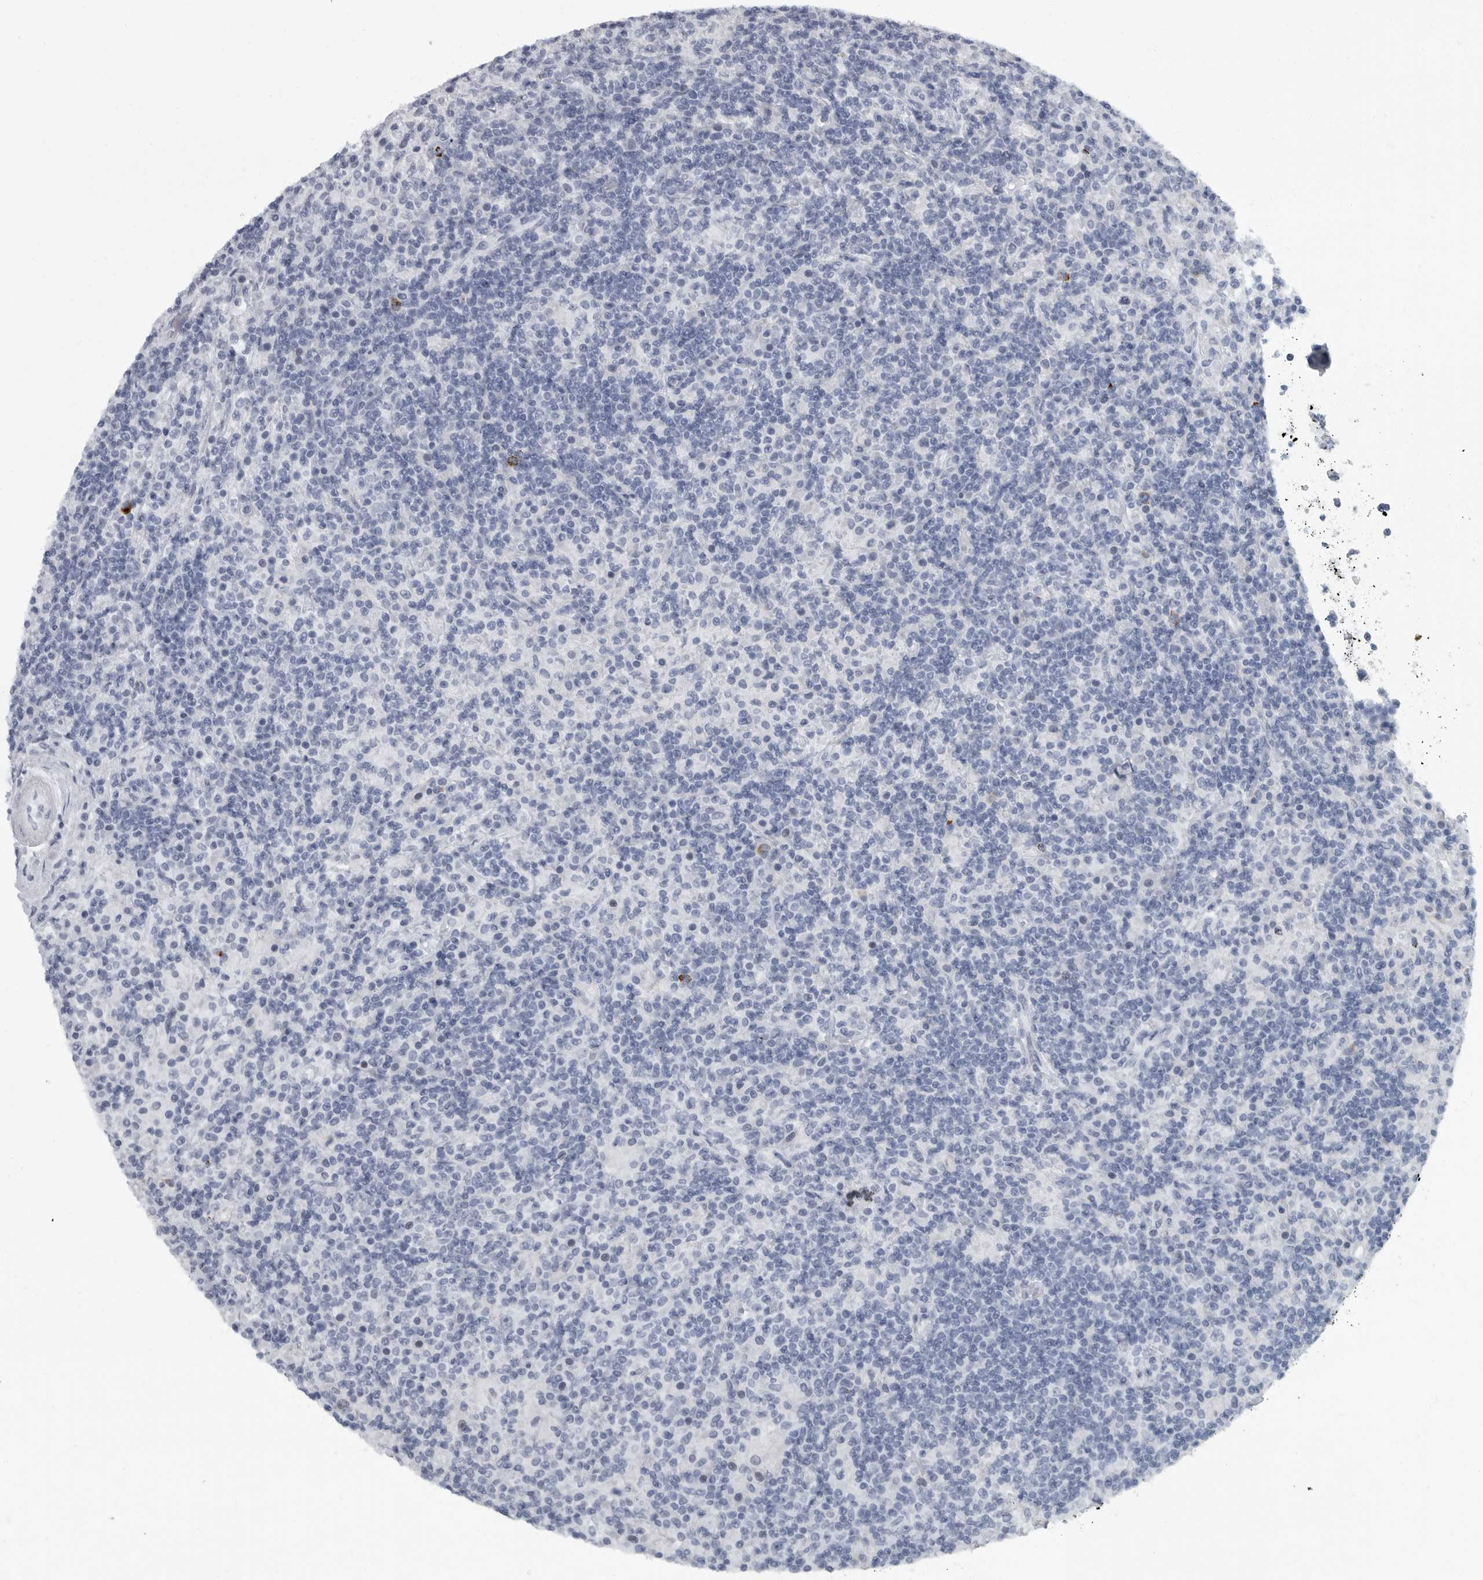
{"staining": {"intensity": "negative", "quantity": "none", "location": "none"}, "tissue": "lymphoma", "cell_type": "Tumor cells", "image_type": "cancer", "snomed": [{"axis": "morphology", "description": "Hodgkin's disease, NOS"}, {"axis": "topography", "description": "Lymph node"}], "caption": "Protein analysis of Hodgkin's disease shows no significant staining in tumor cells.", "gene": "SLC25A39", "patient": {"sex": "male", "age": 70}}